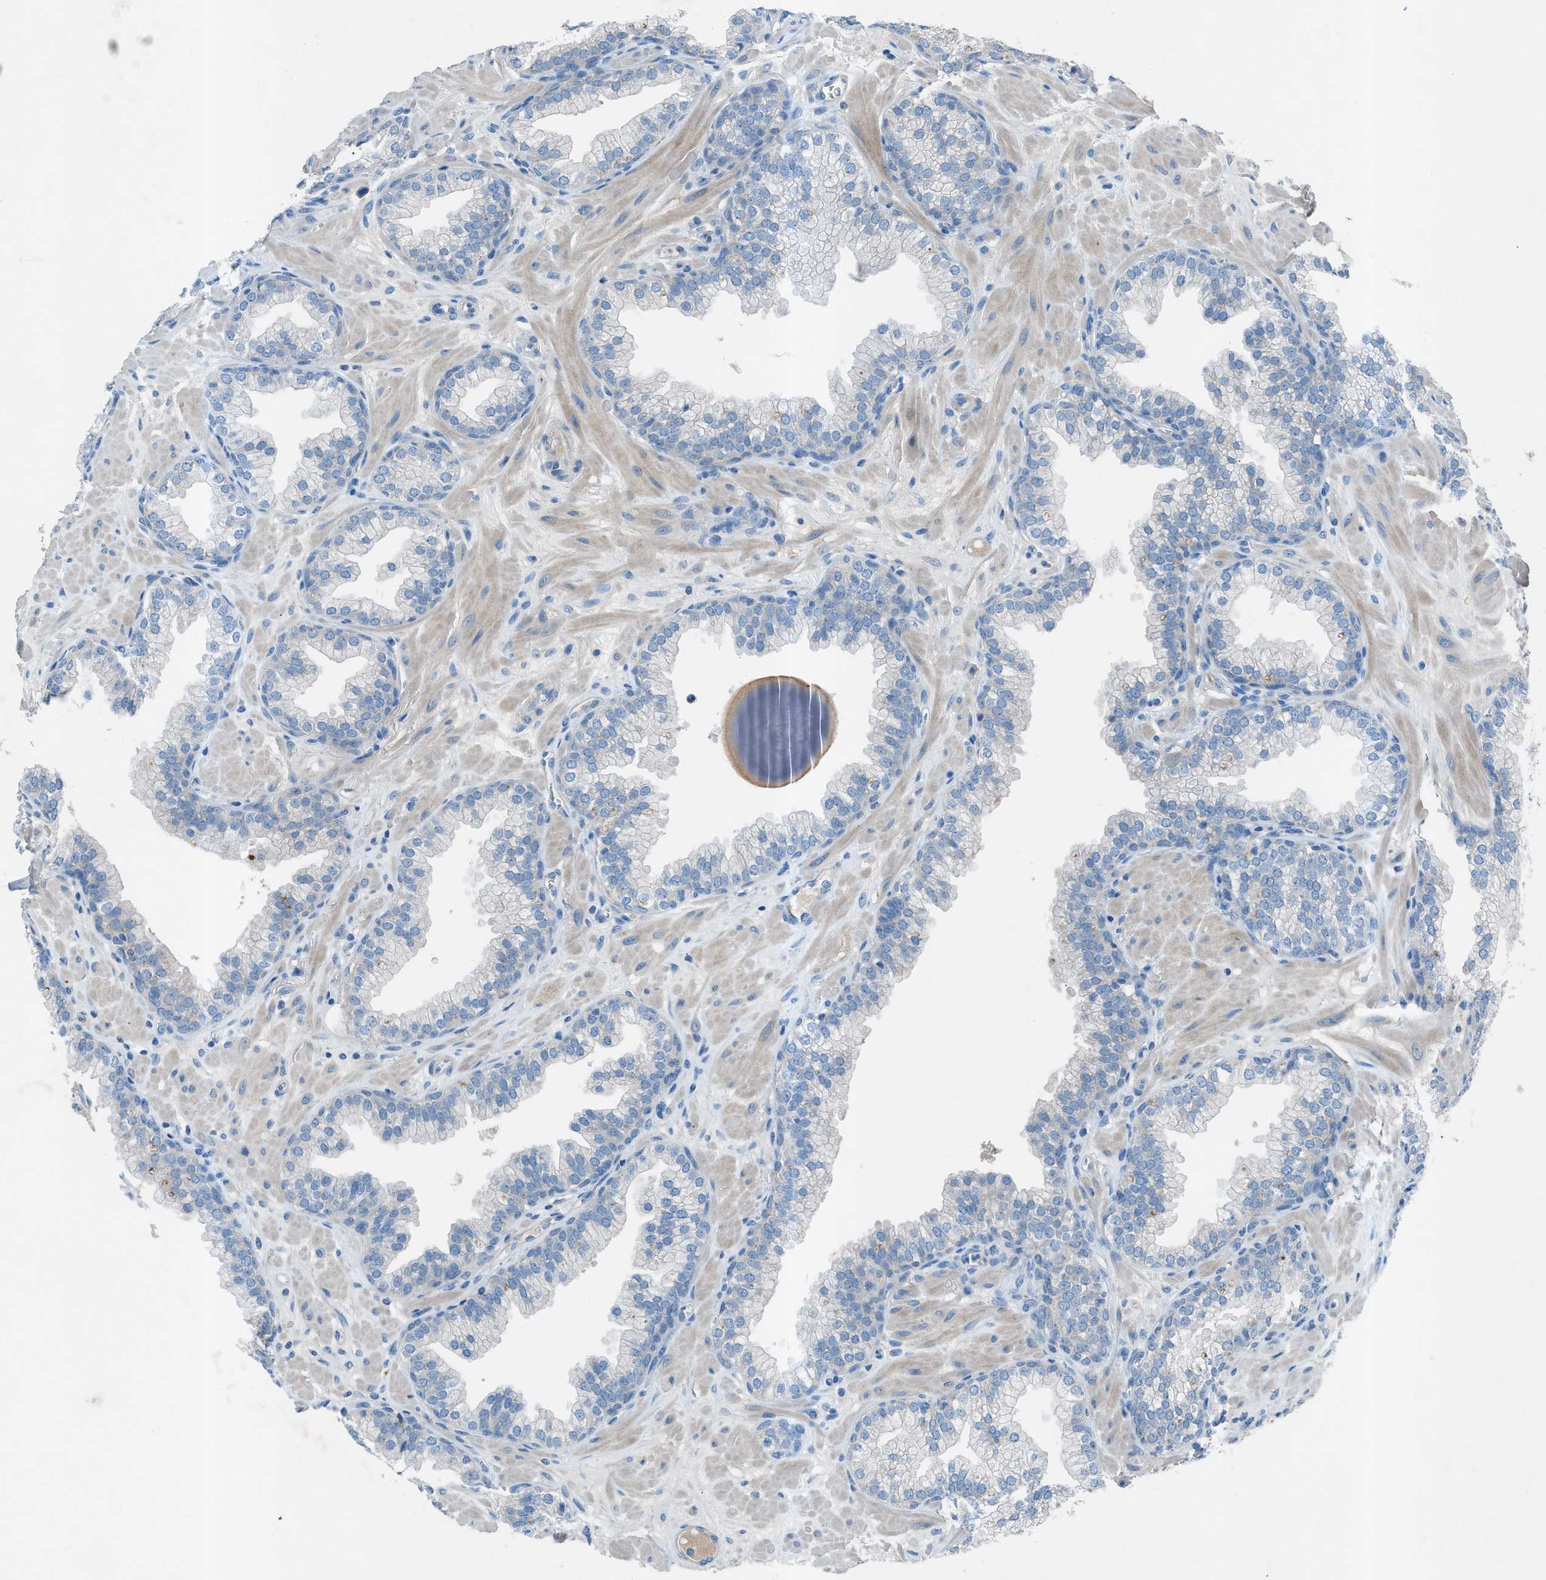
{"staining": {"intensity": "negative", "quantity": "none", "location": "none"}, "tissue": "prostate", "cell_type": "Glandular cells", "image_type": "normal", "snomed": [{"axis": "morphology", "description": "Normal tissue, NOS"}, {"axis": "morphology", "description": "Urothelial carcinoma, Low grade"}, {"axis": "topography", "description": "Urinary bladder"}, {"axis": "topography", "description": "Prostate"}], "caption": "Immunohistochemical staining of unremarkable prostate exhibits no significant expression in glandular cells.", "gene": "C5AR2", "patient": {"sex": "male", "age": 60}}